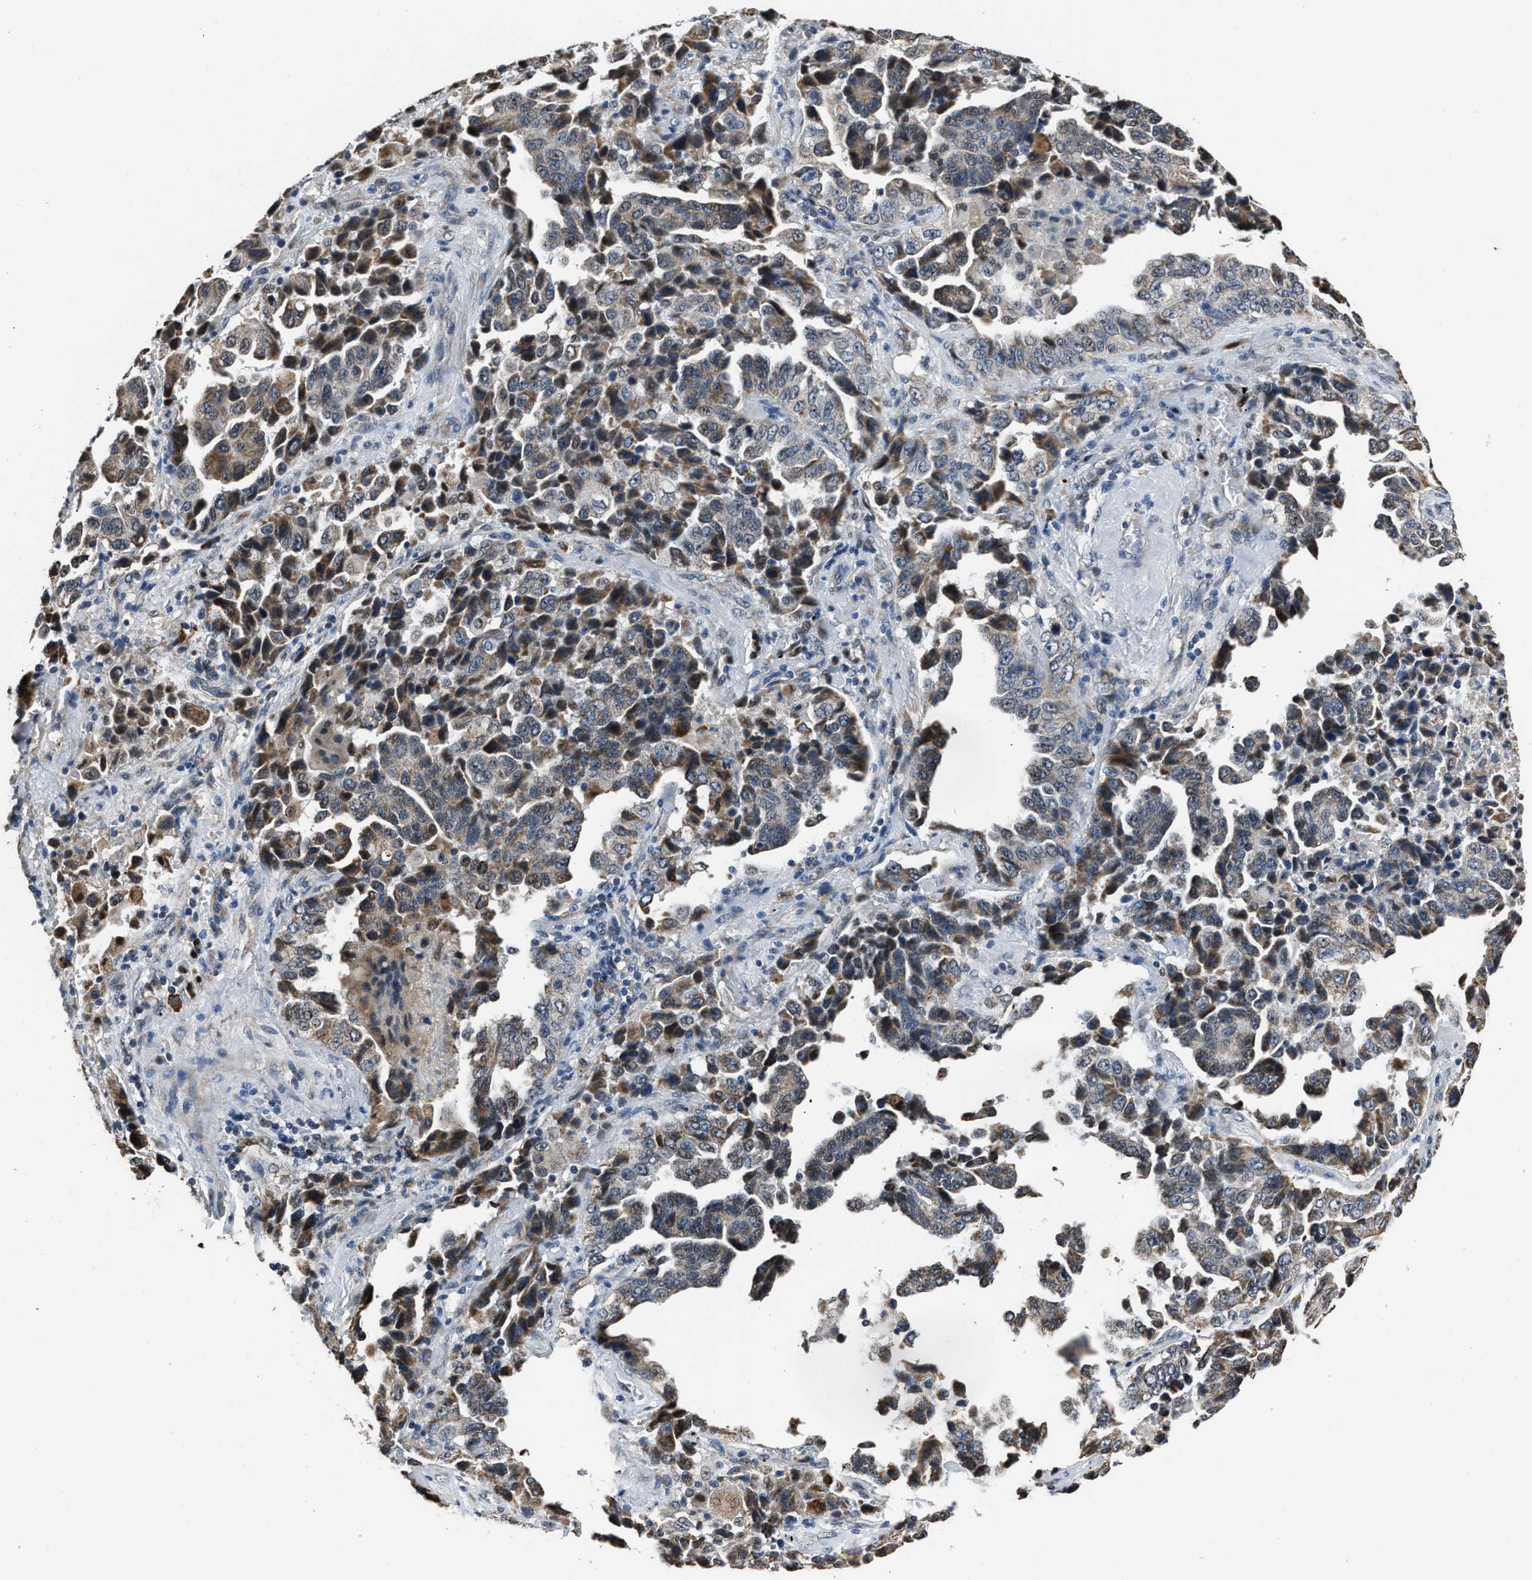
{"staining": {"intensity": "weak", "quantity": "25%-75%", "location": "cytoplasmic/membranous"}, "tissue": "lung cancer", "cell_type": "Tumor cells", "image_type": "cancer", "snomed": [{"axis": "morphology", "description": "Adenocarcinoma, NOS"}, {"axis": "topography", "description": "Lung"}], "caption": "Brown immunohistochemical staining in human lung cancer (adenocarcinoma) shows weak cytoplasmic/membranous positivity in about 25%-75% of tumor cells.", "gene": "NSUN5", "patient": {"sex": "female", "age": 51}}